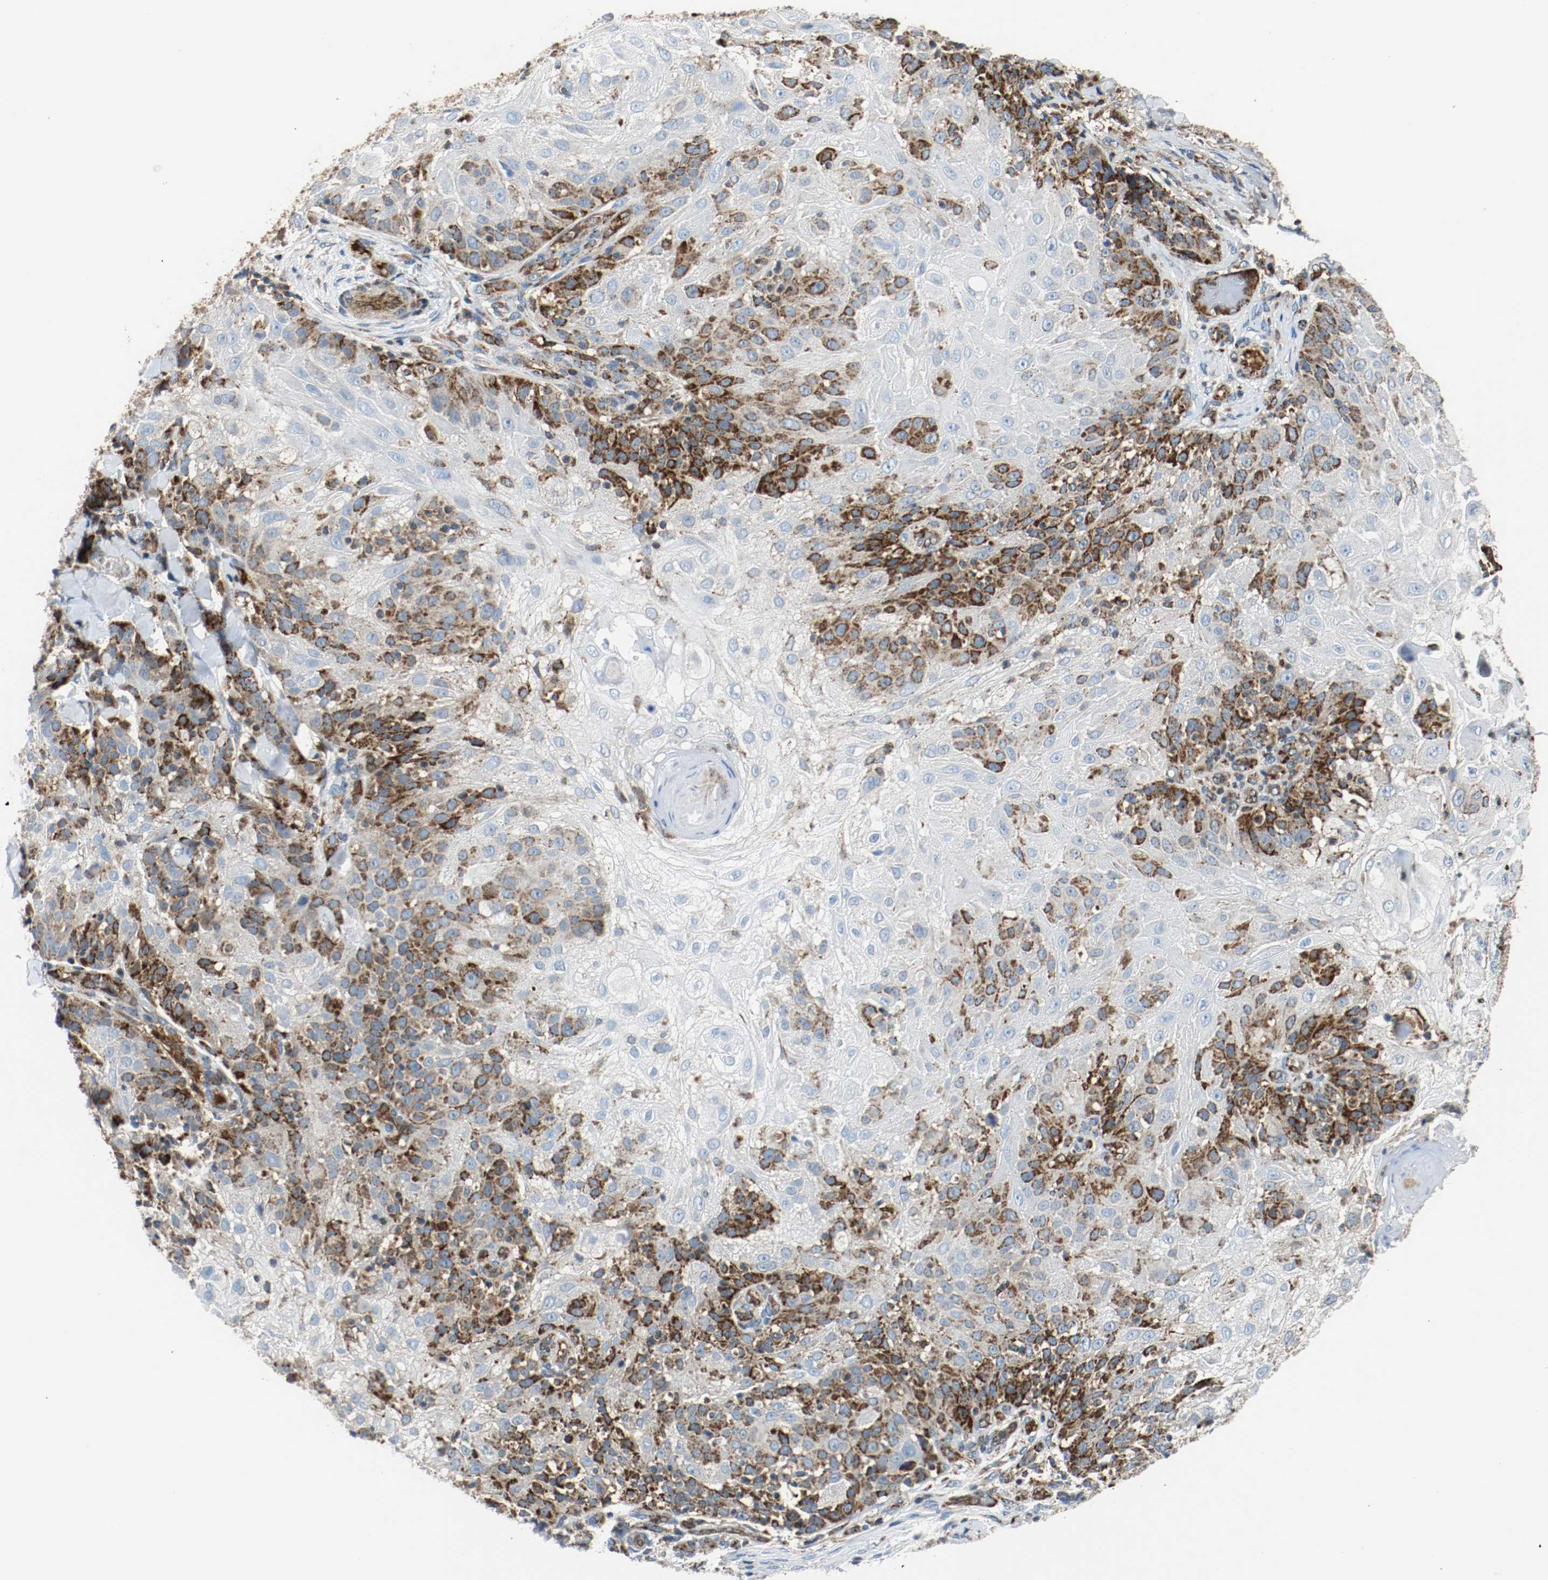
{"staining": {"intensity": "strong", "quantity": "25%-75%", "location": "cytoplasmic/membranous"}, "tissue": "skin cancer", "cell_type": "Tumor cells", "image_type": "cancer", "snomed": [{"axis": "morphology", "description": "Normal tissue, NOS"}, {"axis": "morphology", "description": "Squamous cell carcinoma, NOS"}, {"axis": "topography", "description": "Skin"}], "caption": "Protein analysis of skin squamous cell carcinoma tissue reveals strong cytoplasmic/membranous positivity in approximately 25%-75% of tumor cells.", "gene": "TXNRD1", "patient": {"sex": "female", "age": 83}}